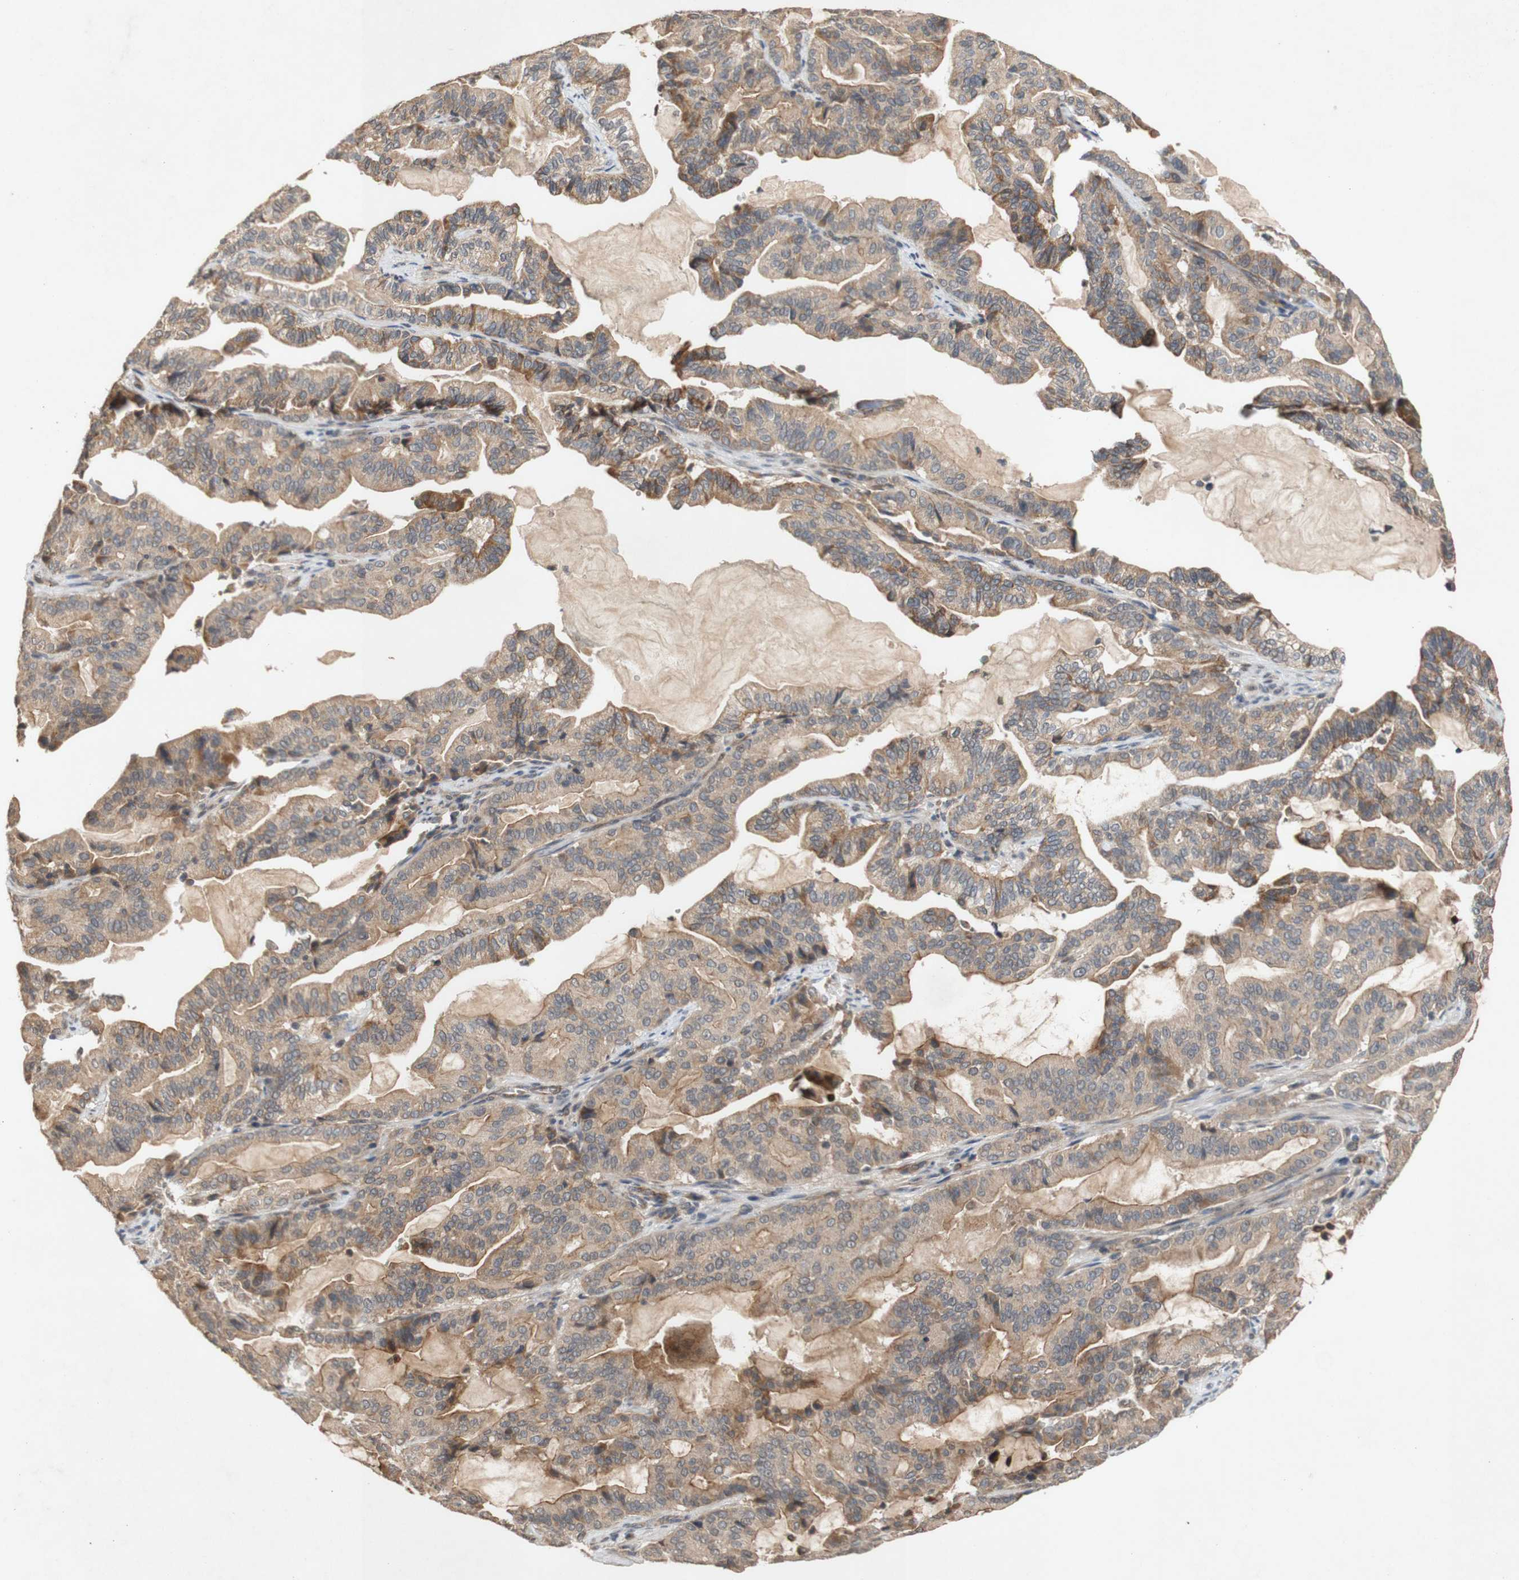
{"staining": {"intensity": "moderate", "quantity": ">75%", "location": "cytoplasmic/membranous"}, "tissue": "pancreatic cancer", "cell_type": "Tumor cells", "image_type": "cancer", "snomed": [{"axis": "morphology", "description": "Adenocarcinoma, NOS"}, {"axis": "topography", "description": "Pancreas"}], "caption": "Human adenocarcinoma (pancreatic) stained with a brown dye demonstrates moderate cytoplasmic/membranous positive positivity in approximately >75% of tumor cells.", "gene": "PIN1", "patient": {"sex": "male", "age": 63}}